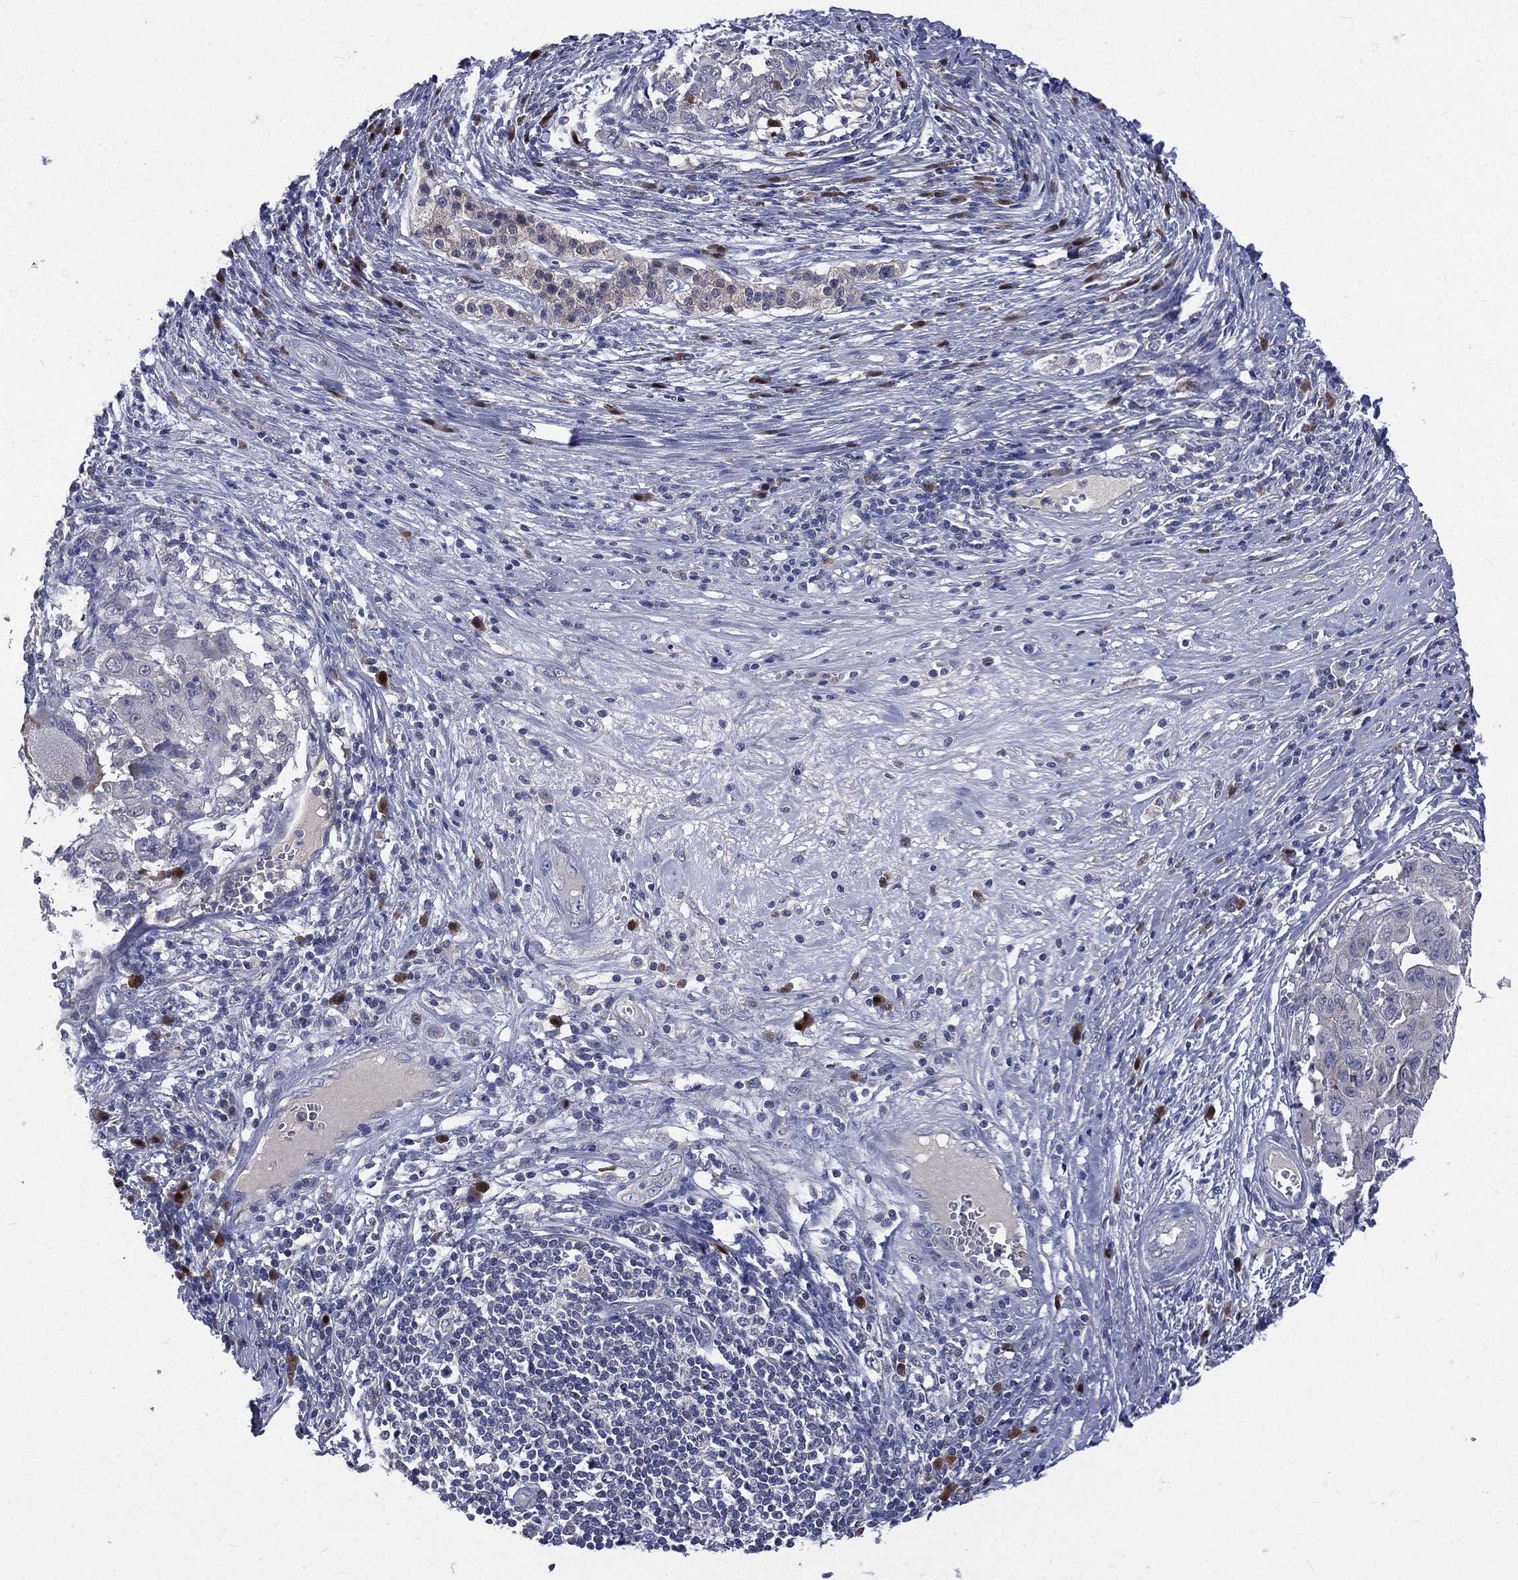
{"staining": {"intensity": "negative", "quantity": "none", "location": "none"}, "tissue": "pancreatic cancer", "cell_type": "Tumor cells", "image_type": "cancer", "snomed": [{"axis": "morphology", "description": "Adenocarcinoma, NOS"}, {"axis": "topography", "description": "Pancreas"}], "caption": "High power microscopy photomicrograph of an immunohistochemistry (IHC) photomicrograph of pancreatic cancer (adenocarcinoma), revealing no significant positivity in tumor cells.", "gene": "CA12", "patient": {"sex": "male", "age": 63}}